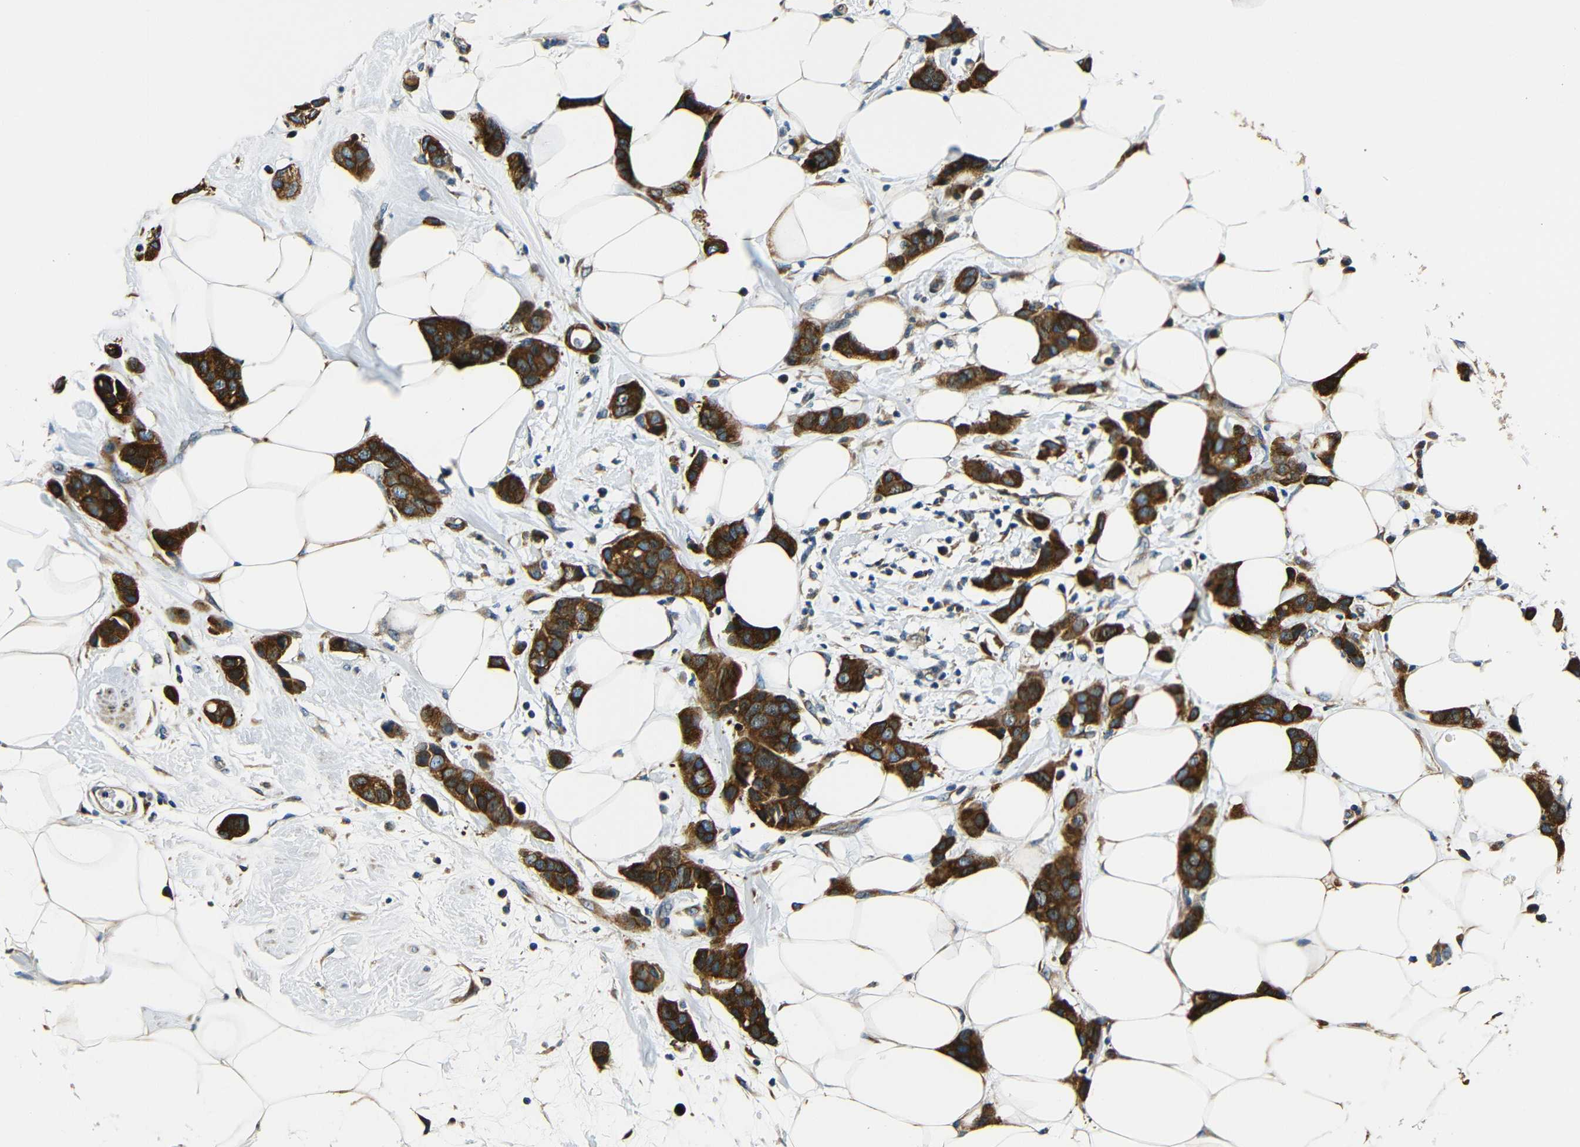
{"staining": {"intensity": "strong", "quantity": ">75%", "location": "cytoplasmic/membranous"}, "tissue": "breast cancer", "cell_type": "Tumor cells", "image_type": "cancer", "snomed": [{"axis": "morphology", "description": "Normal tissue, NOS"}, {"axis": "morphology", "description": "Duct carcinoma"}, {"axis": "topography", "description": "Breast"}], "caption": "The immunohistochemical stain shows strong cytoplasmic/membranous staining in tumor cells of breast cancer tissue. (DAB IHC with brightfield microscopy, high magnification).", "gene": "VAPB", "patient": {"sex": "female", "age": 50}}